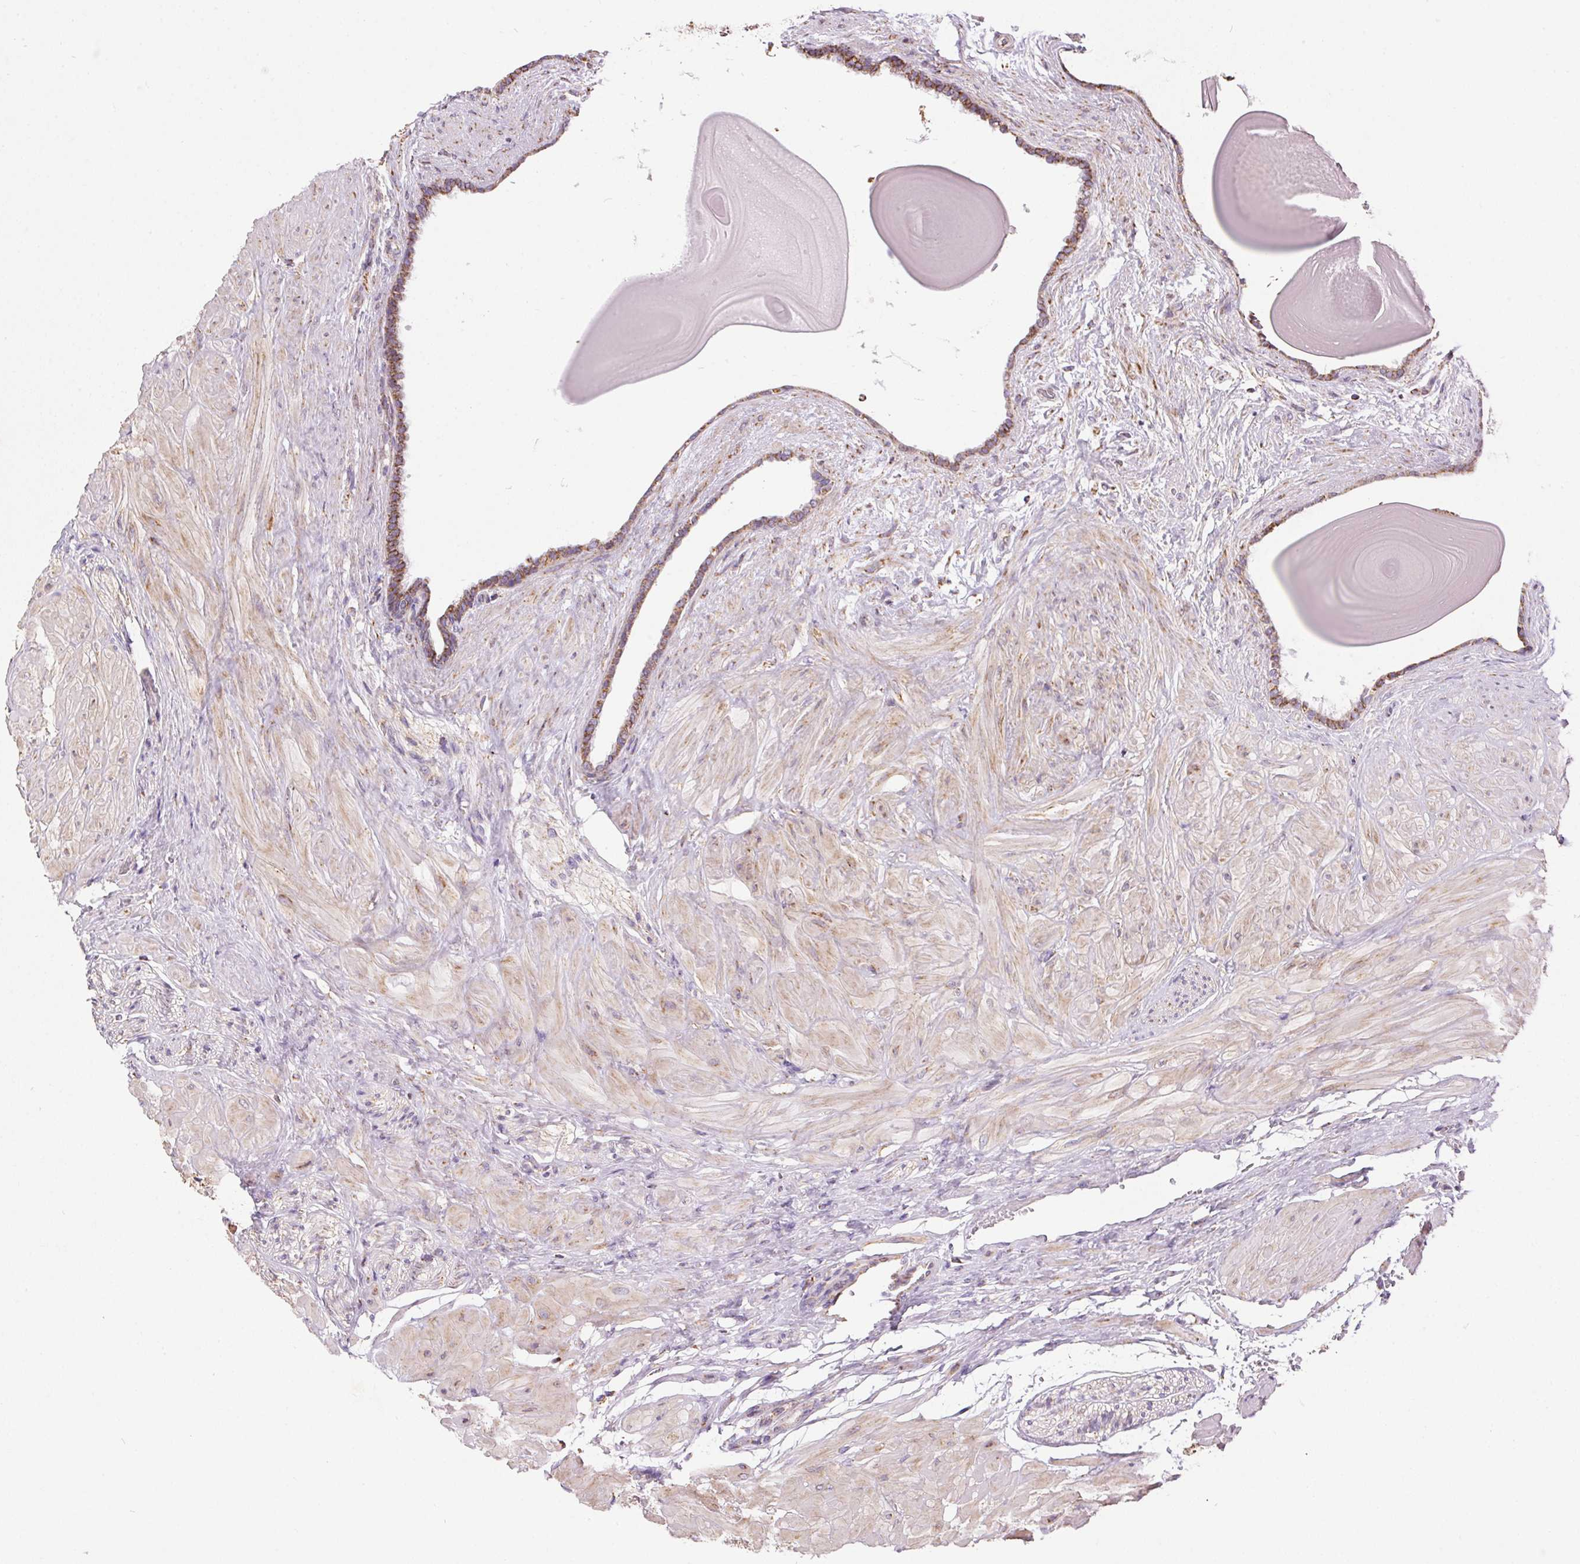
{"staining": {"intensity": "moderate", "quantity": ">75%", "location": "cytoplasmic/membranous"}, "tissue": "seminal vesicle", "cell_type": "Glandular cells", "image_type": "normal", "snomed": [{"axis": "morphology", "description": "Normal tissue, NOS"}, {"axis": "topography", "description": "Seminal veicle"}], "caption": "Immunohistochemical staining of unremarkable seminal vesicle shows >75% levels of moderate cytoplasmic/membranous protein staining in about >75% of glandular cells.", "gene": "MAPK11", "patient": {"sex": "male", "age": 57}}